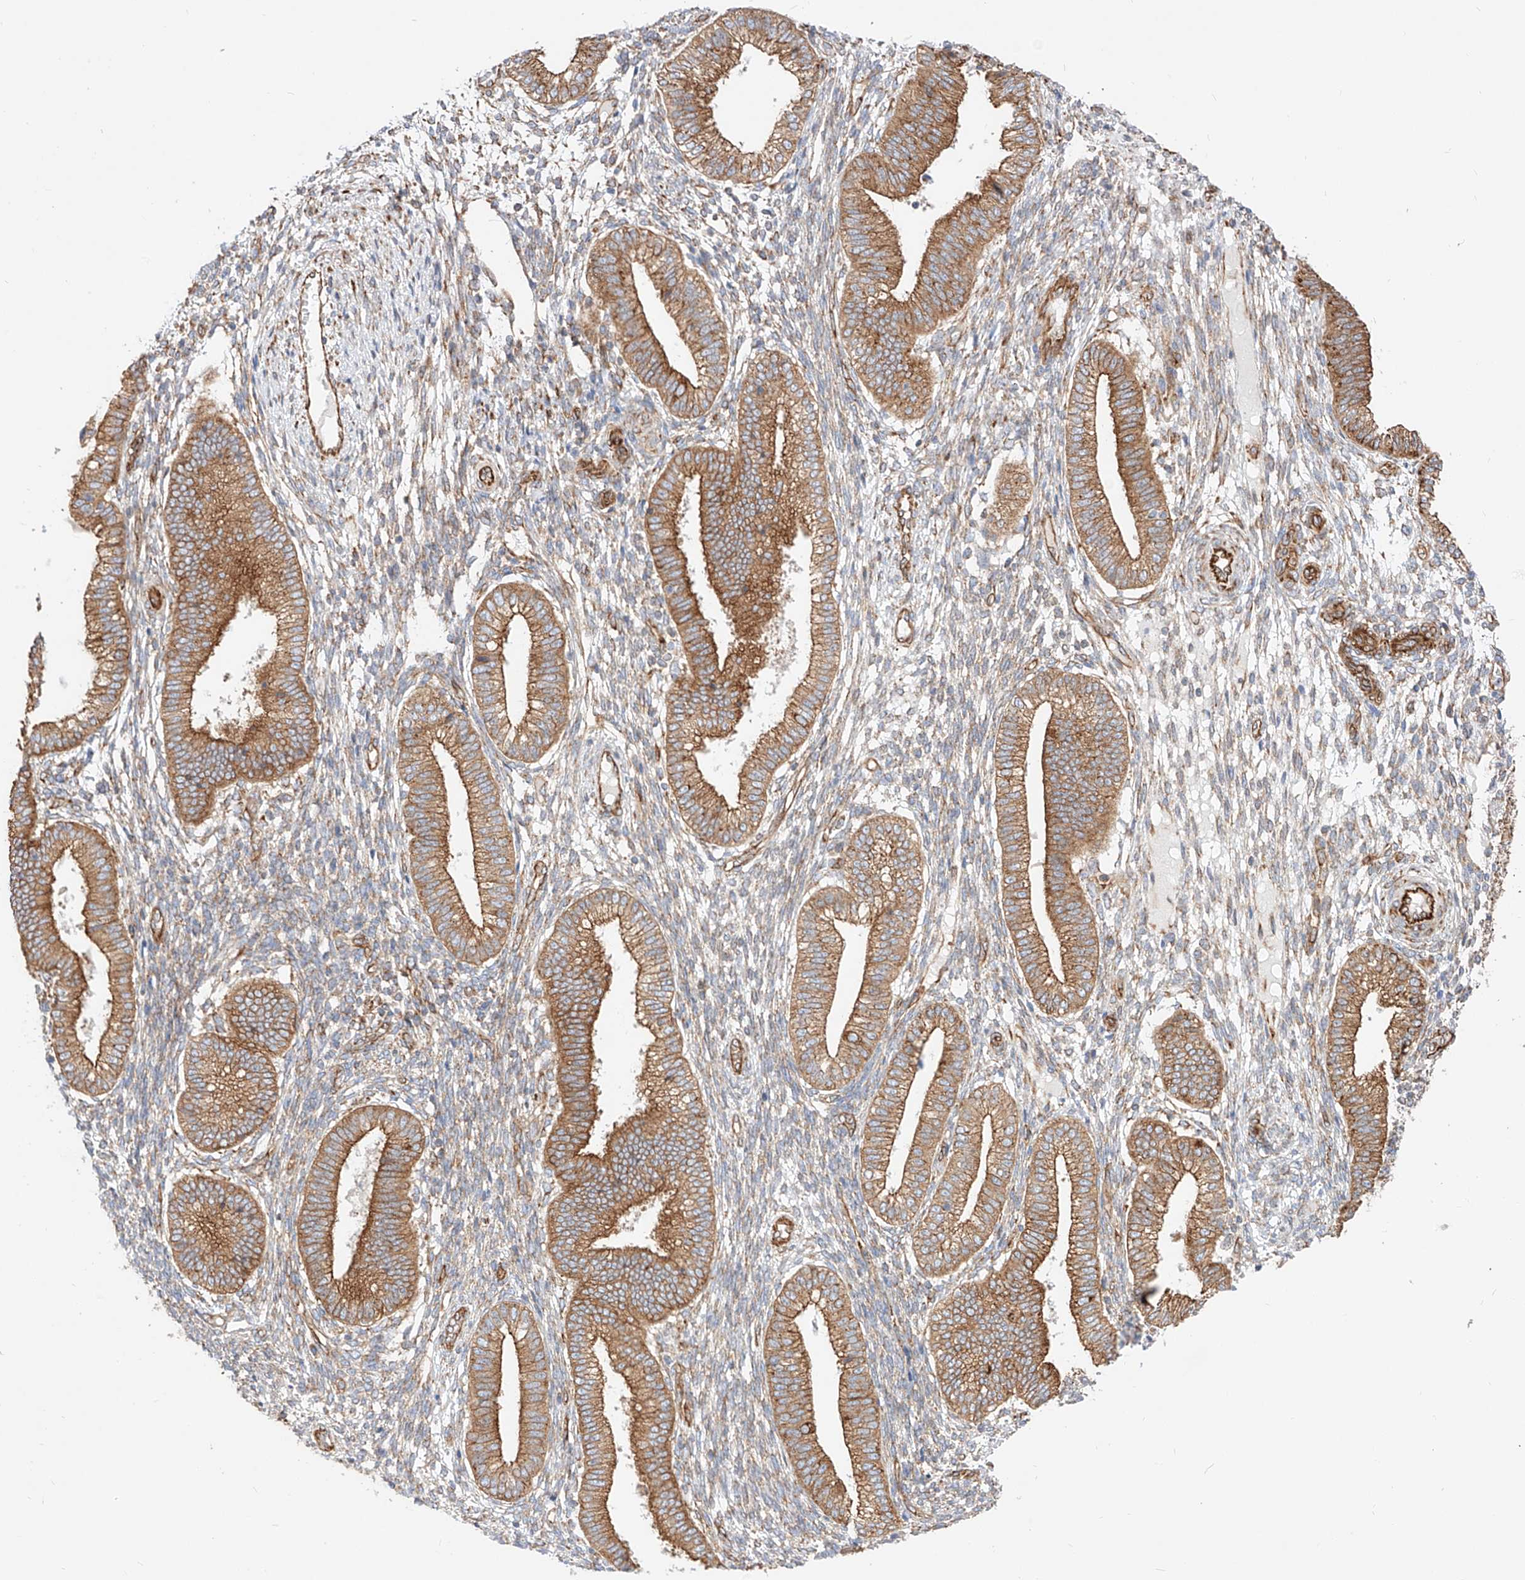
{"staining": {"intensity": "moderate", "quantity": ">75%", "location": "cytoplasmic/membranous"}, "tissue": "endometrium", "cell_type": "Cells in endometrial stroma", "image_type": "normal", "snomed": [{"axis": "morphology", "description": "Normal tissue, NOS"}, {"axis": "topography", "description": "Endometrium"}], "caption": "Human endometrium stained for a protein (brown) reveals moderate cytoplasmic/membranous positive positivity in about >75% of cells in endometrial stroma.", "gene": "CSGALNACT2", "patient": {"sex": "female", "age": 39}}